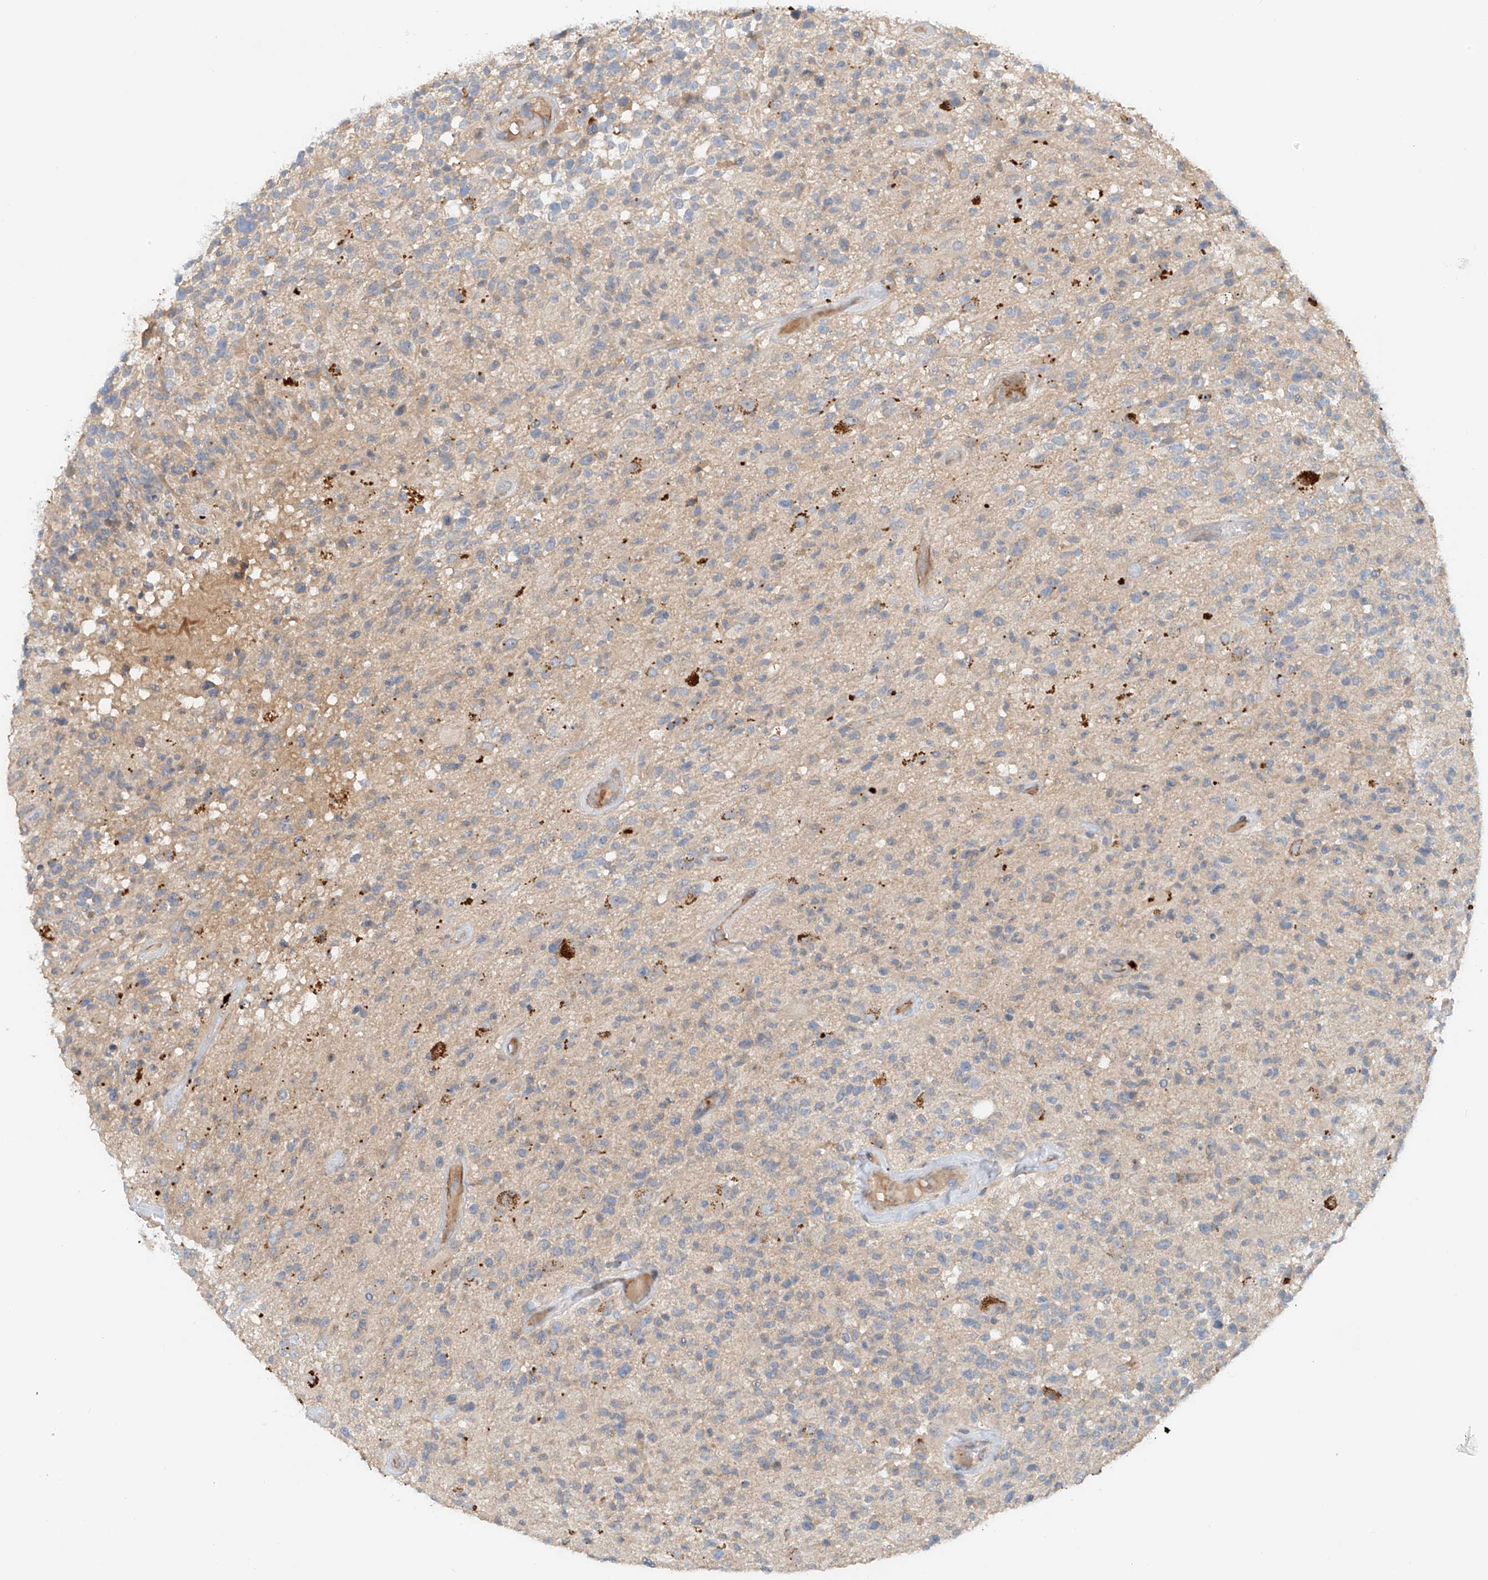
{"staining": {"intensity": "negative", "quantity": "none", "location": "none"}, "tissue": "glioma", "cell_type": "Tumor cells", "image_type": "cancer", "snomed": [{"axis": "morphology", "description": "Glioma, malignant, High grade"}, {"axis": "morphology", "description": "Glioblastoma, NOS"}, {"axis": "topography", "description": "Brain"}], "caption": "Immunohistochemistry micrograph of neoplastic tissue: human glioma stained with DAB demonstrates no significant protein positivity in tumor cells.", "gene": "LYRM9", "patient": {"sex": "male", "age": 60}}